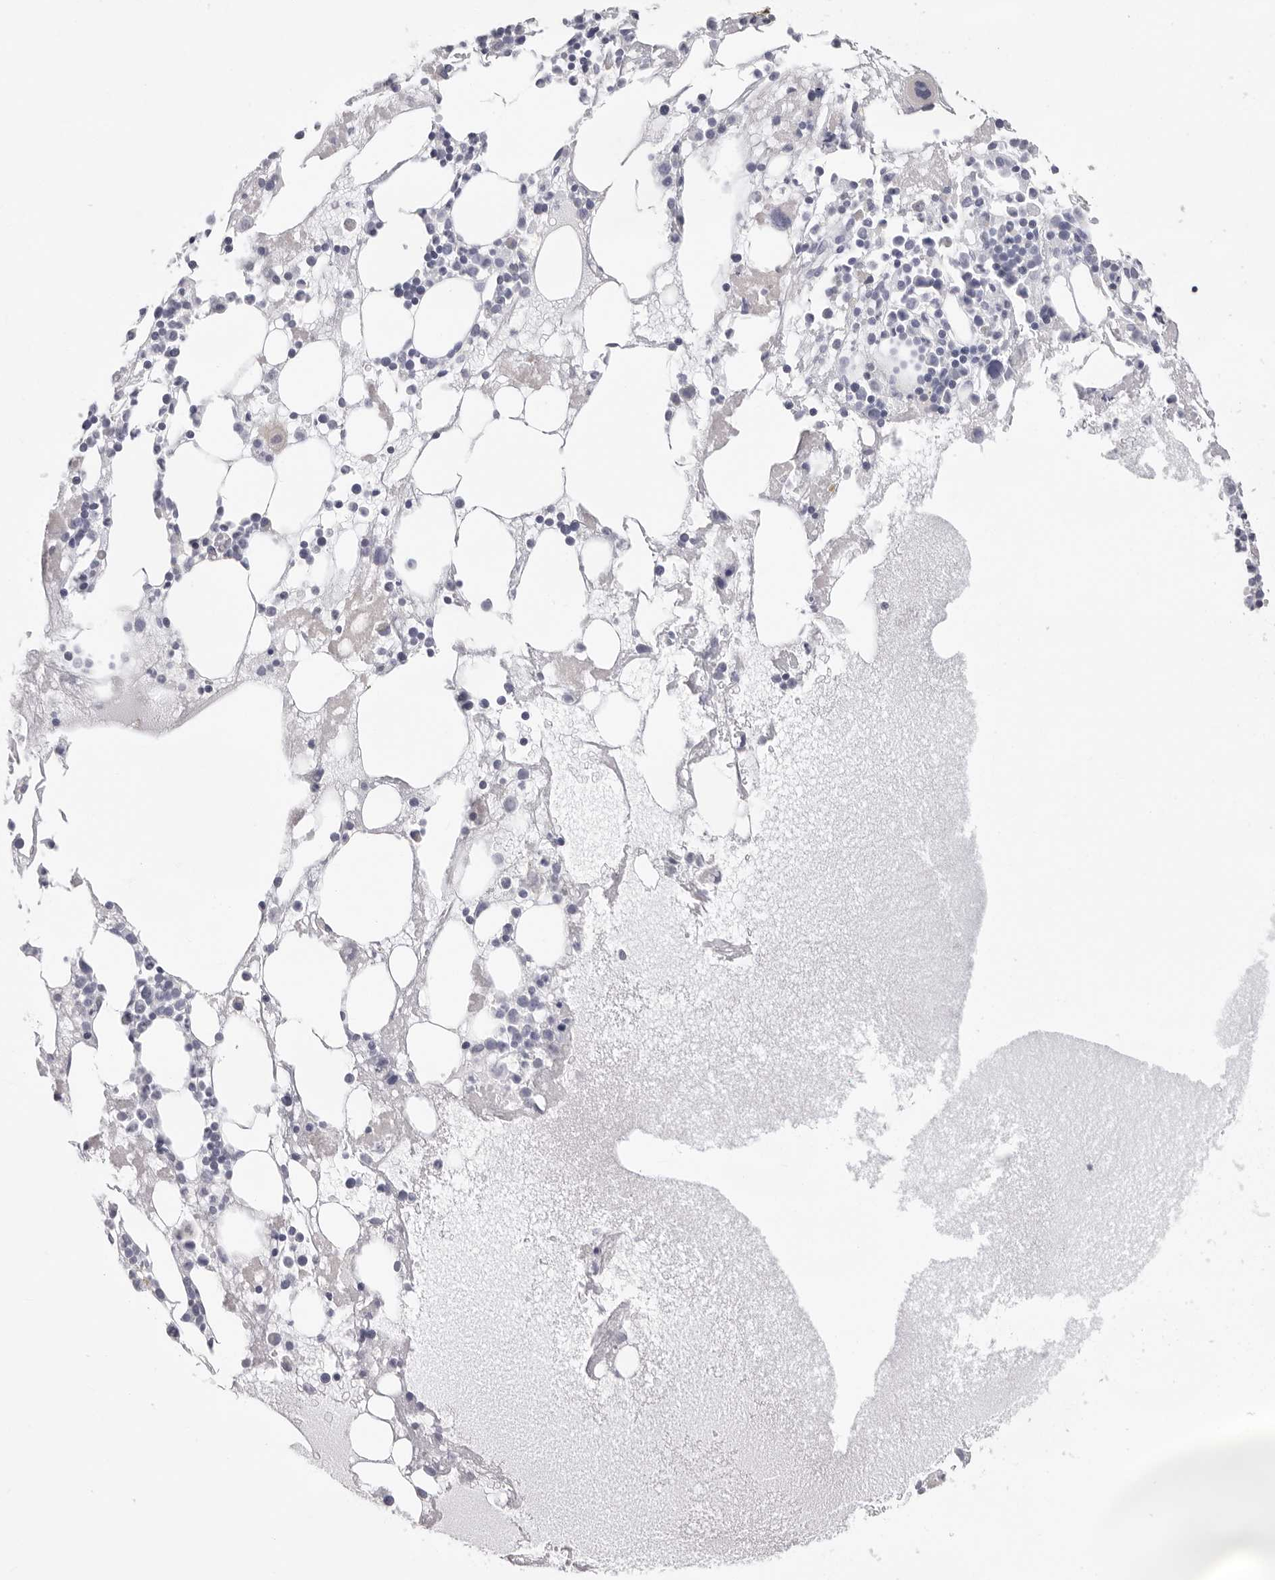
{"staining": {"intensity": "negative", "quantity": "none", "location": "none"}, "tissue": "bone marrow", "cell_type": "Hematopoietic cells", "image_type": "normal", "snomed": [{"axis": "morphology", "description": "Normal tissue, NOS"}, {"axis": "topography", "description": "Bone marrow"}], "caption": "Protein analysis of unremarkable bone marrow shows no significant staining in hematopoietic cells.", "gene": "INSL3", "patient": {"sex": "female", "age": 52}}